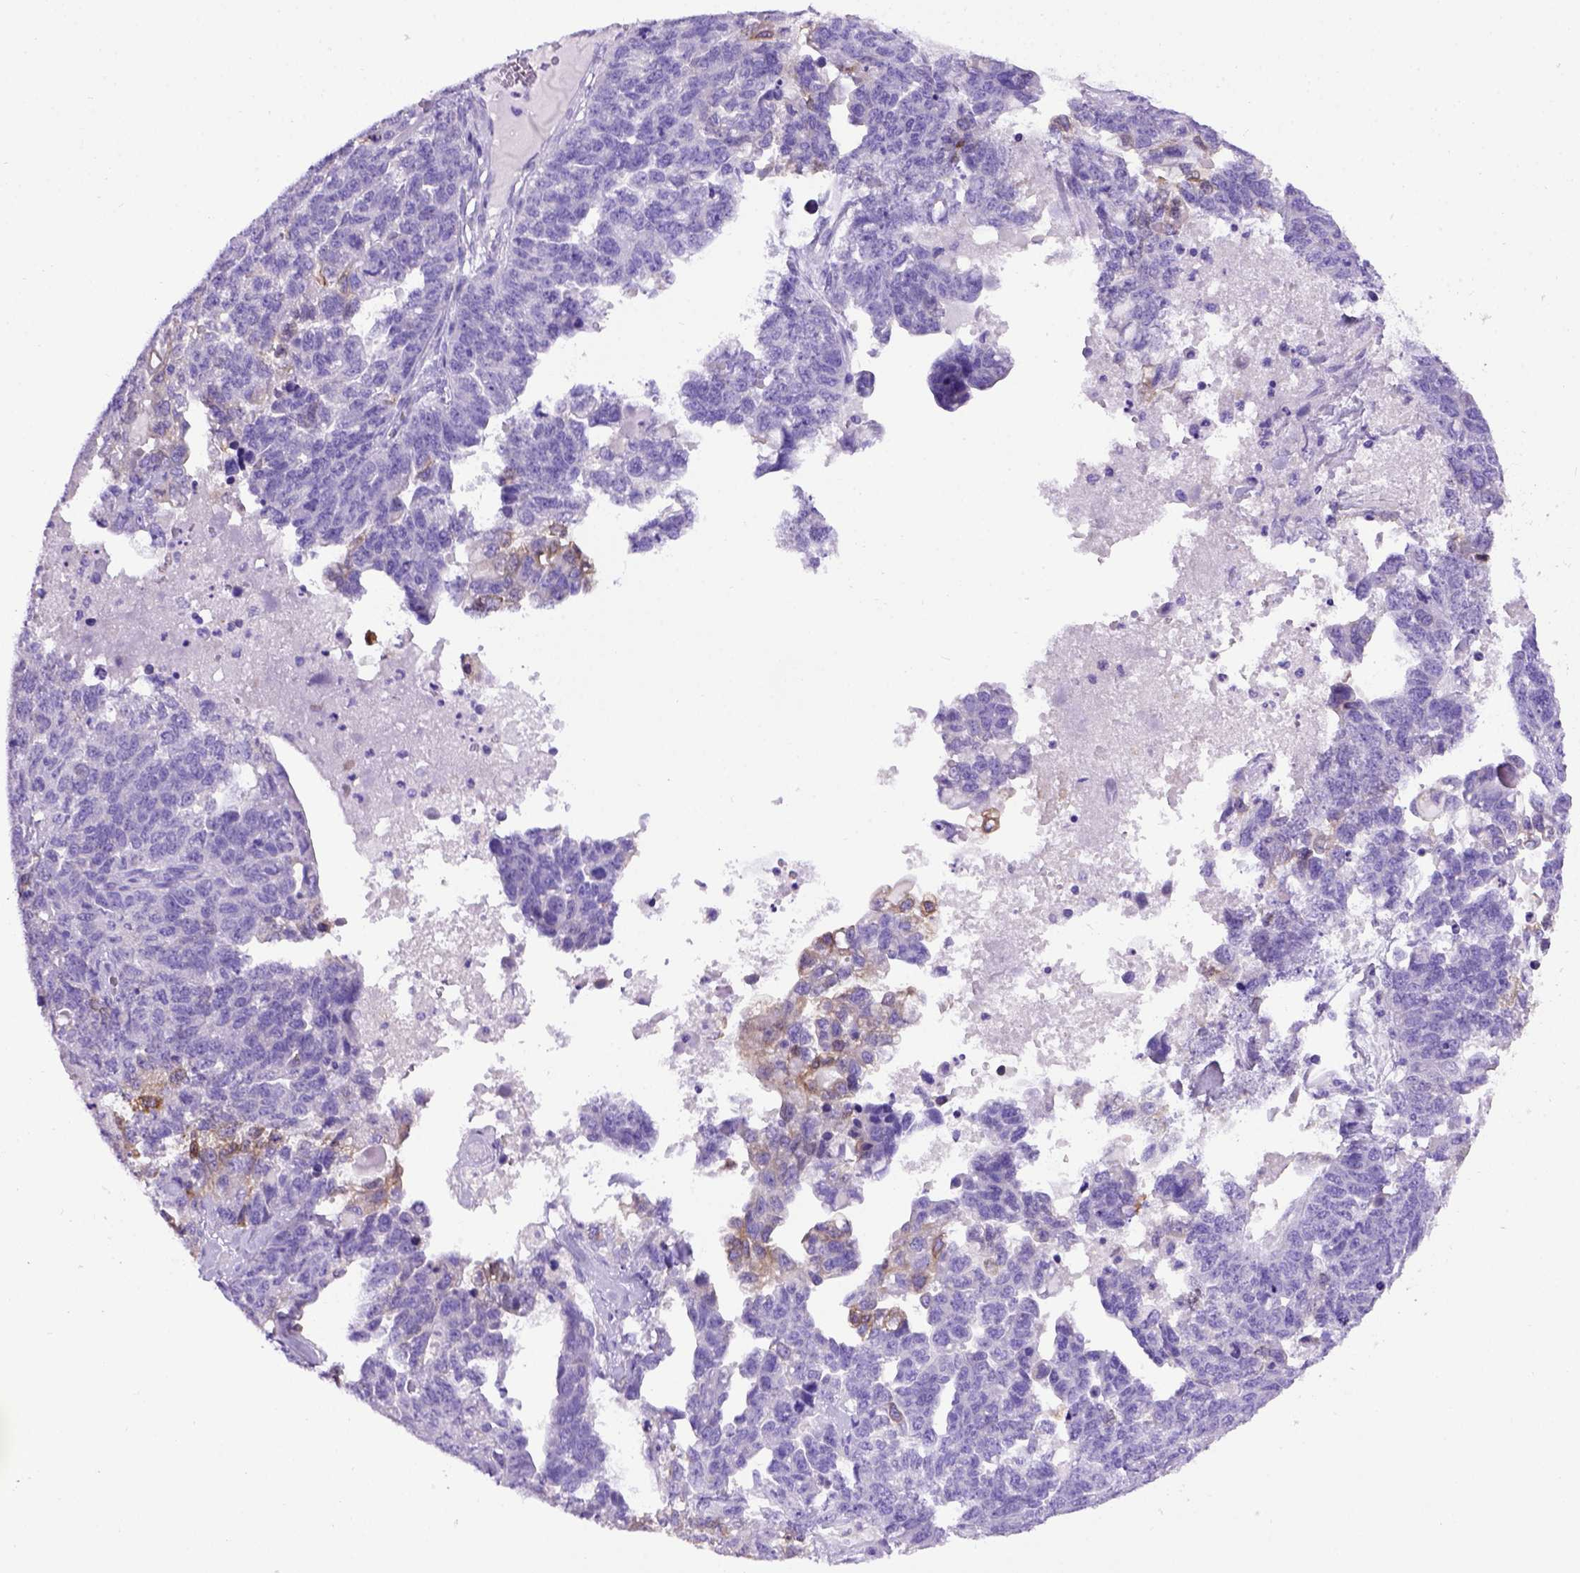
{"staining": {"intensity": "negative", "quantity": "none", "location": "none"}, "tissue": "ovarian cancer", "cell_type": "Tumor cells", "image_type": "cancer", "snomed": [{"axis": "morphology", "description": "Cystadenocarcinoma, serous, NOS"}, {"axis": "topography", "description": "Ovary"}], "caption": "Immunohistochemistry of human ovarian cancer exhibits no expression in tumor cells. (Stains: DAB (3,3'-diaminobenzidine) IHC with hematoxylin counter stain, Microscopy: brightfield microscopy at high magnification).", "gene": "PTGES", "patient": {"sex": "female", "age": 71}}